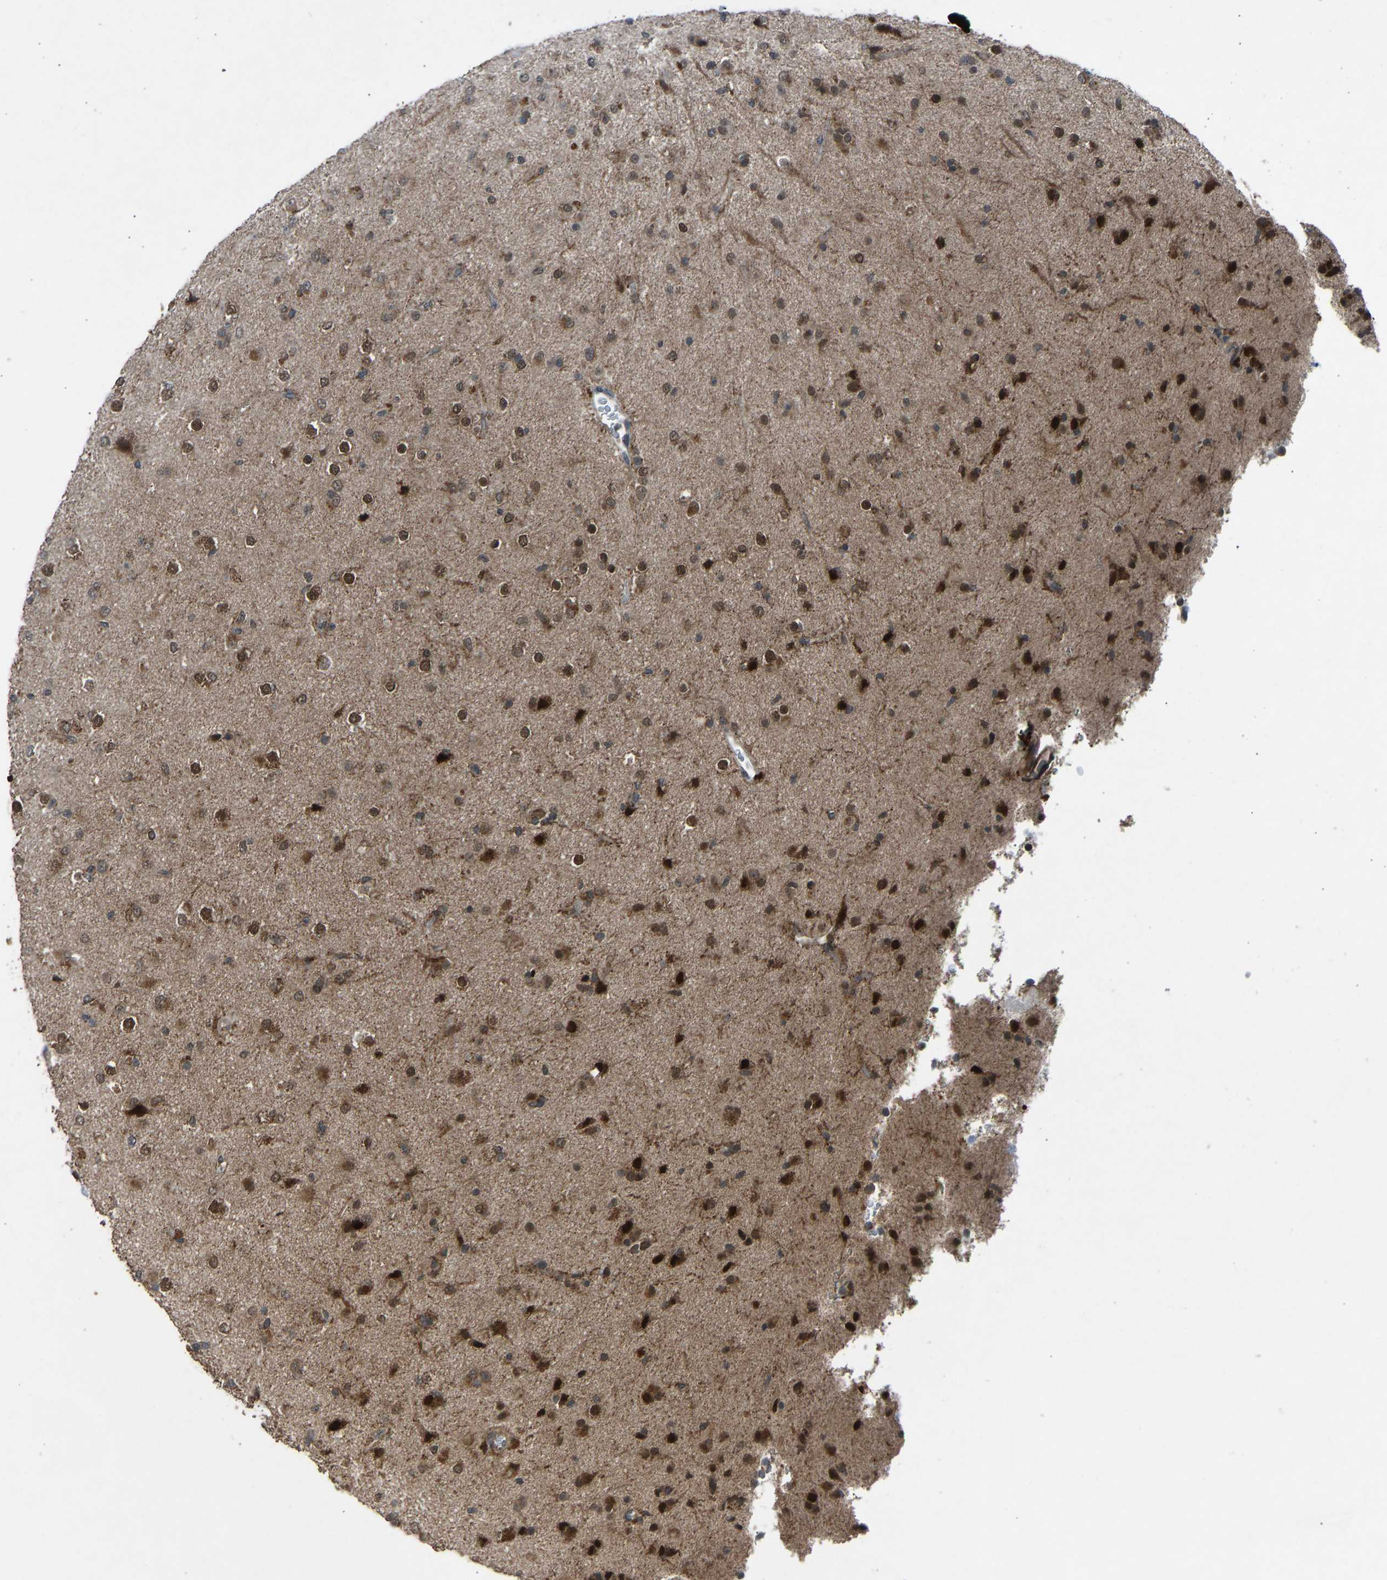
{"staining": {"intensity": "strong", "quantity": ">75%", "location": "cytoplasmic/membranous,nuclear"}, "tissue": "glioma", "cell_type": "Tumor cells", "image_type": "cancer", "snomed": [{"axis": "morphology", "description": "Glioma, malignant, Low grade"}, {"axis": "topography", "description": "Brain"}], "caption": "Glioma stained with DAB IHC shows high levels of strong cytoplasmic/membranous and nuclear staining in approximately >75% of tumor cells.", "gene": "SLC43A1", "patient": {"sex": "male", "age": 65}}